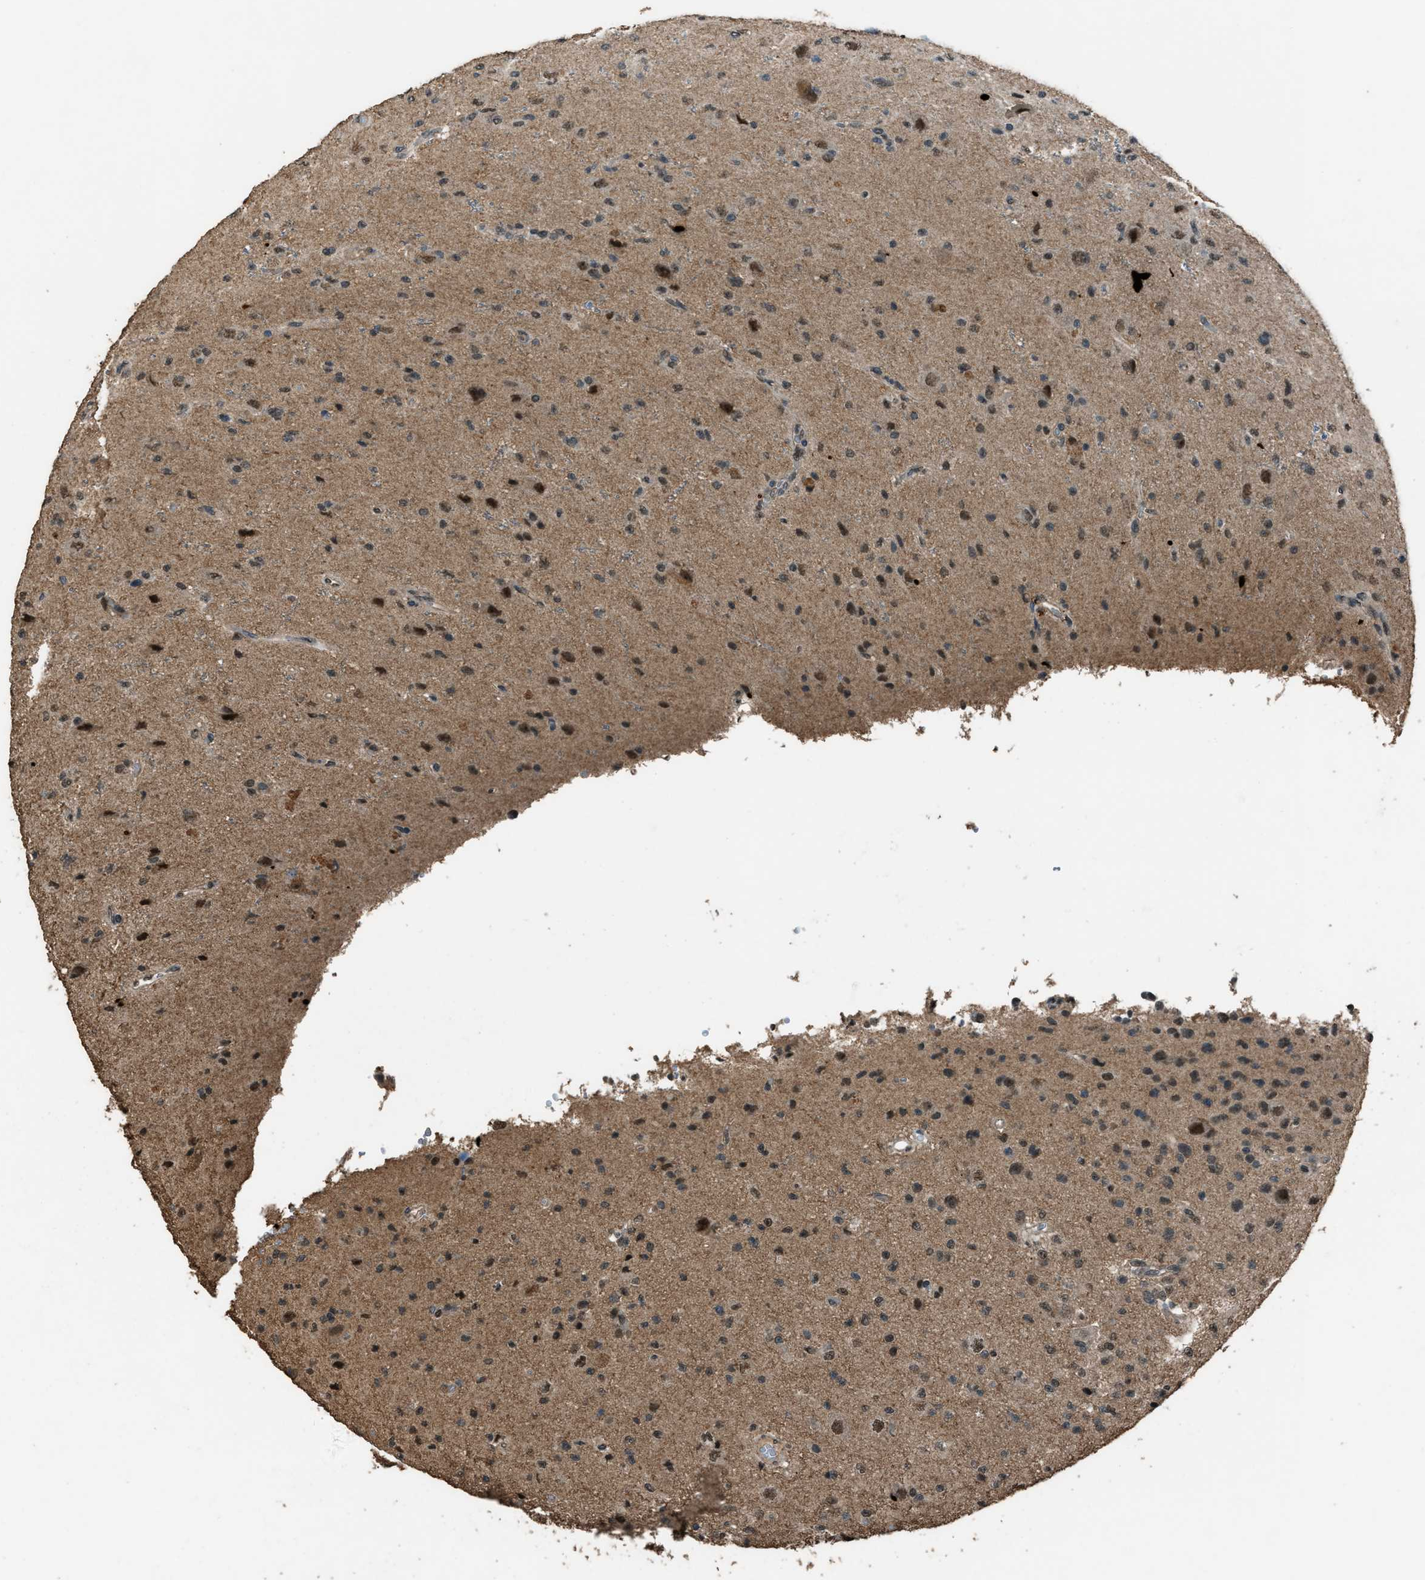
{"staining": {"intensity": "strong", "quantity": ">75%", "location": "nuclear"}, "tissue": "glioma", "cell_type": "Tumor cells", "image_type": "cancer", "snomed": [{"axis": "morphology", "description": "Glioma, malignant, High grade"}, {"axis": "topography", "description": "pancreas cauda"}], "caption": "Immunohistochemical staining of high-grade glioma (malignant) shows high levels of strong nuclear protein staining in about >75% of tumor cells.", "gene": "SERTAD2", "patient": {"sex": "male", "age": 60}}